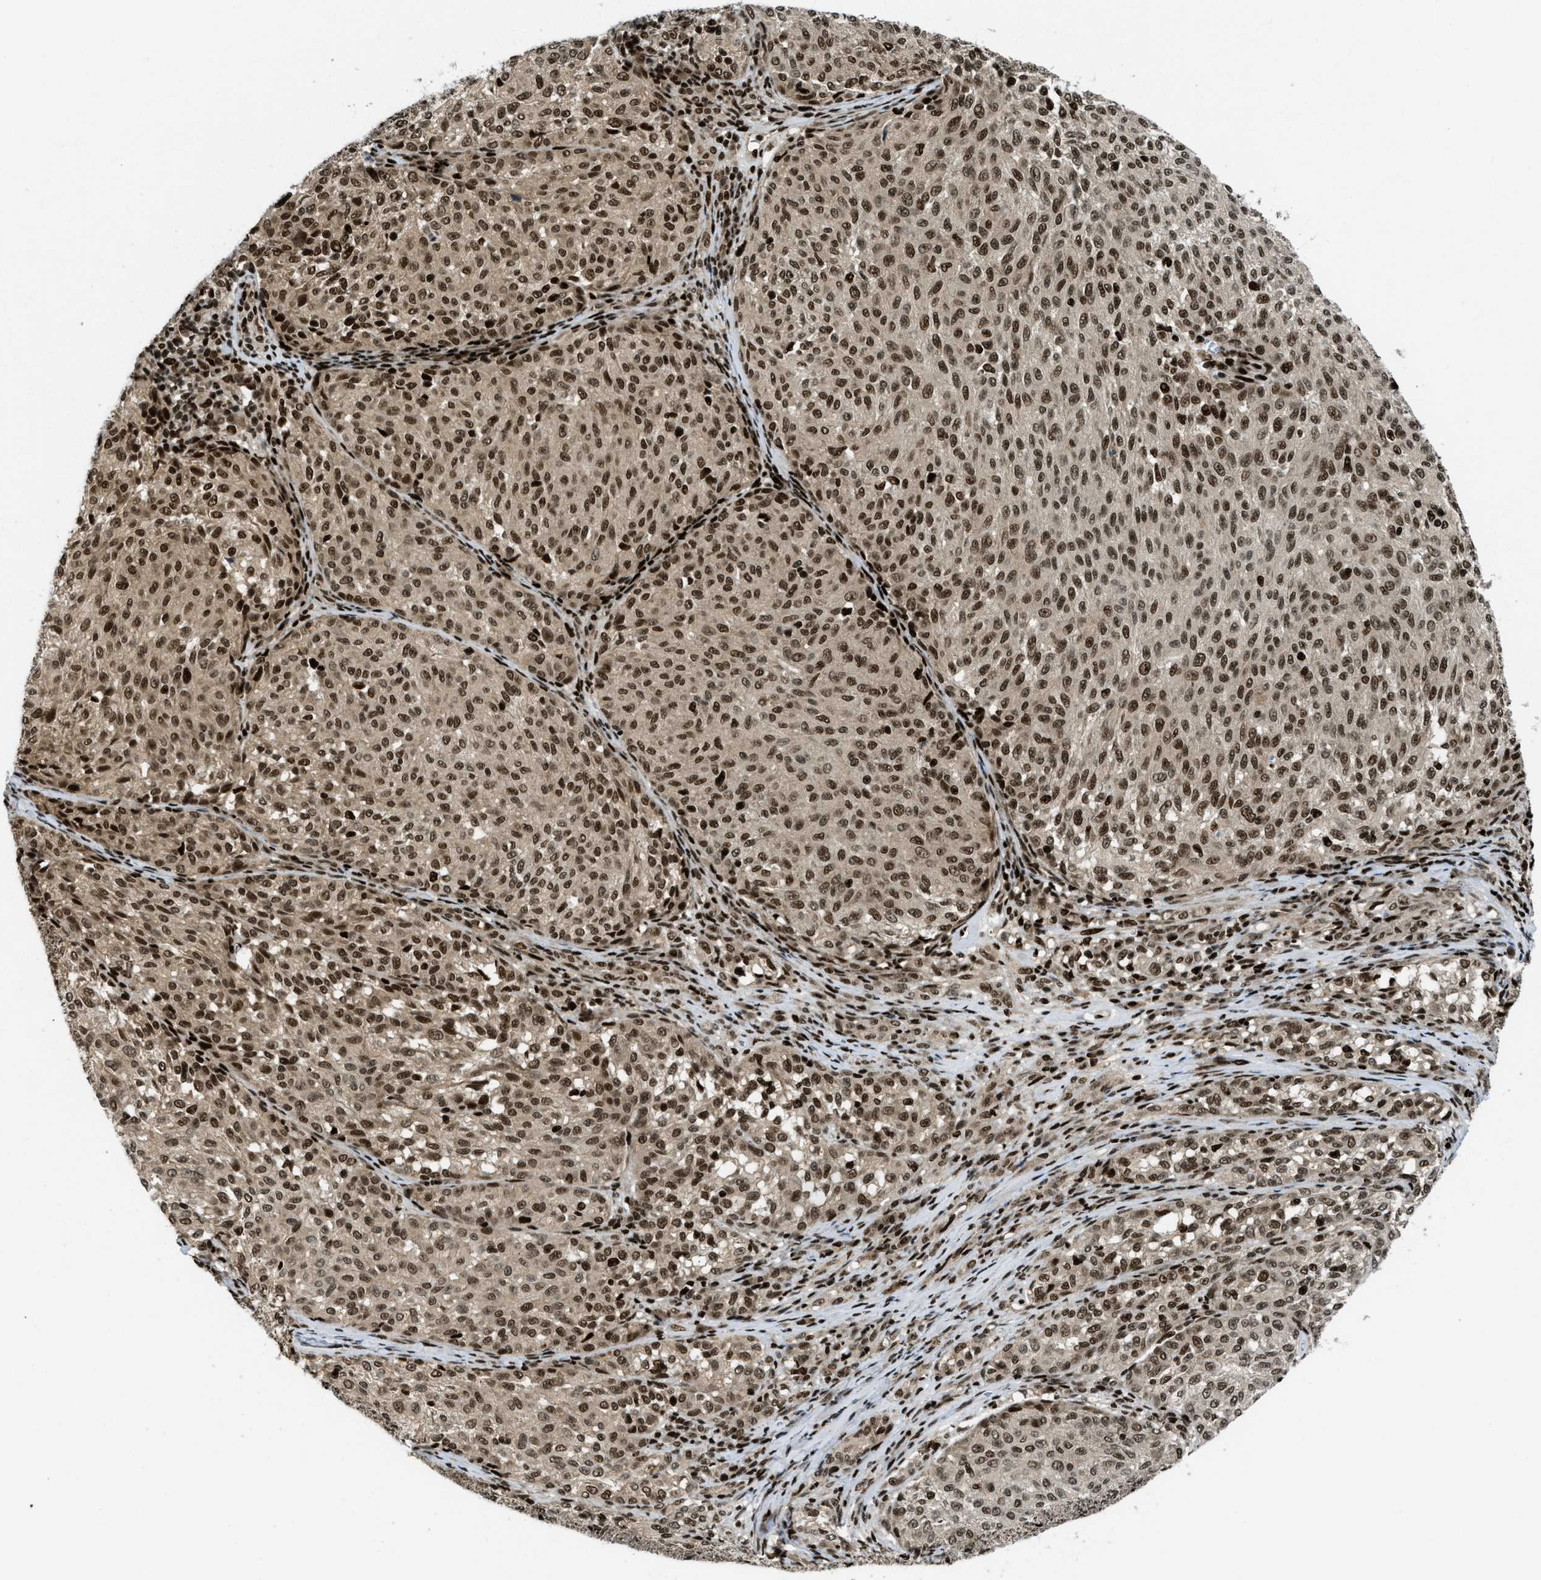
{"staining": {"intensity": "strong", "quantity": ">75%", "location": "nuclear"}, "tissue": "melanoma", "cell_type": "Tumor cells", "image_type": "cancer", "snomed": [{"axis": "morphology", "description": "Malignant melanoma, NOS"}, {"axis": "topography", "description": "Skin"}], "caption": "Strong nuclear protein positivity is appreciated in about >75% of tumor cells in melanoma. (brown staining indicates protein expression, while blue staining denotes nuclei).", "gene": "RFX5", "patient": {"sex": "female", "age": 72}}